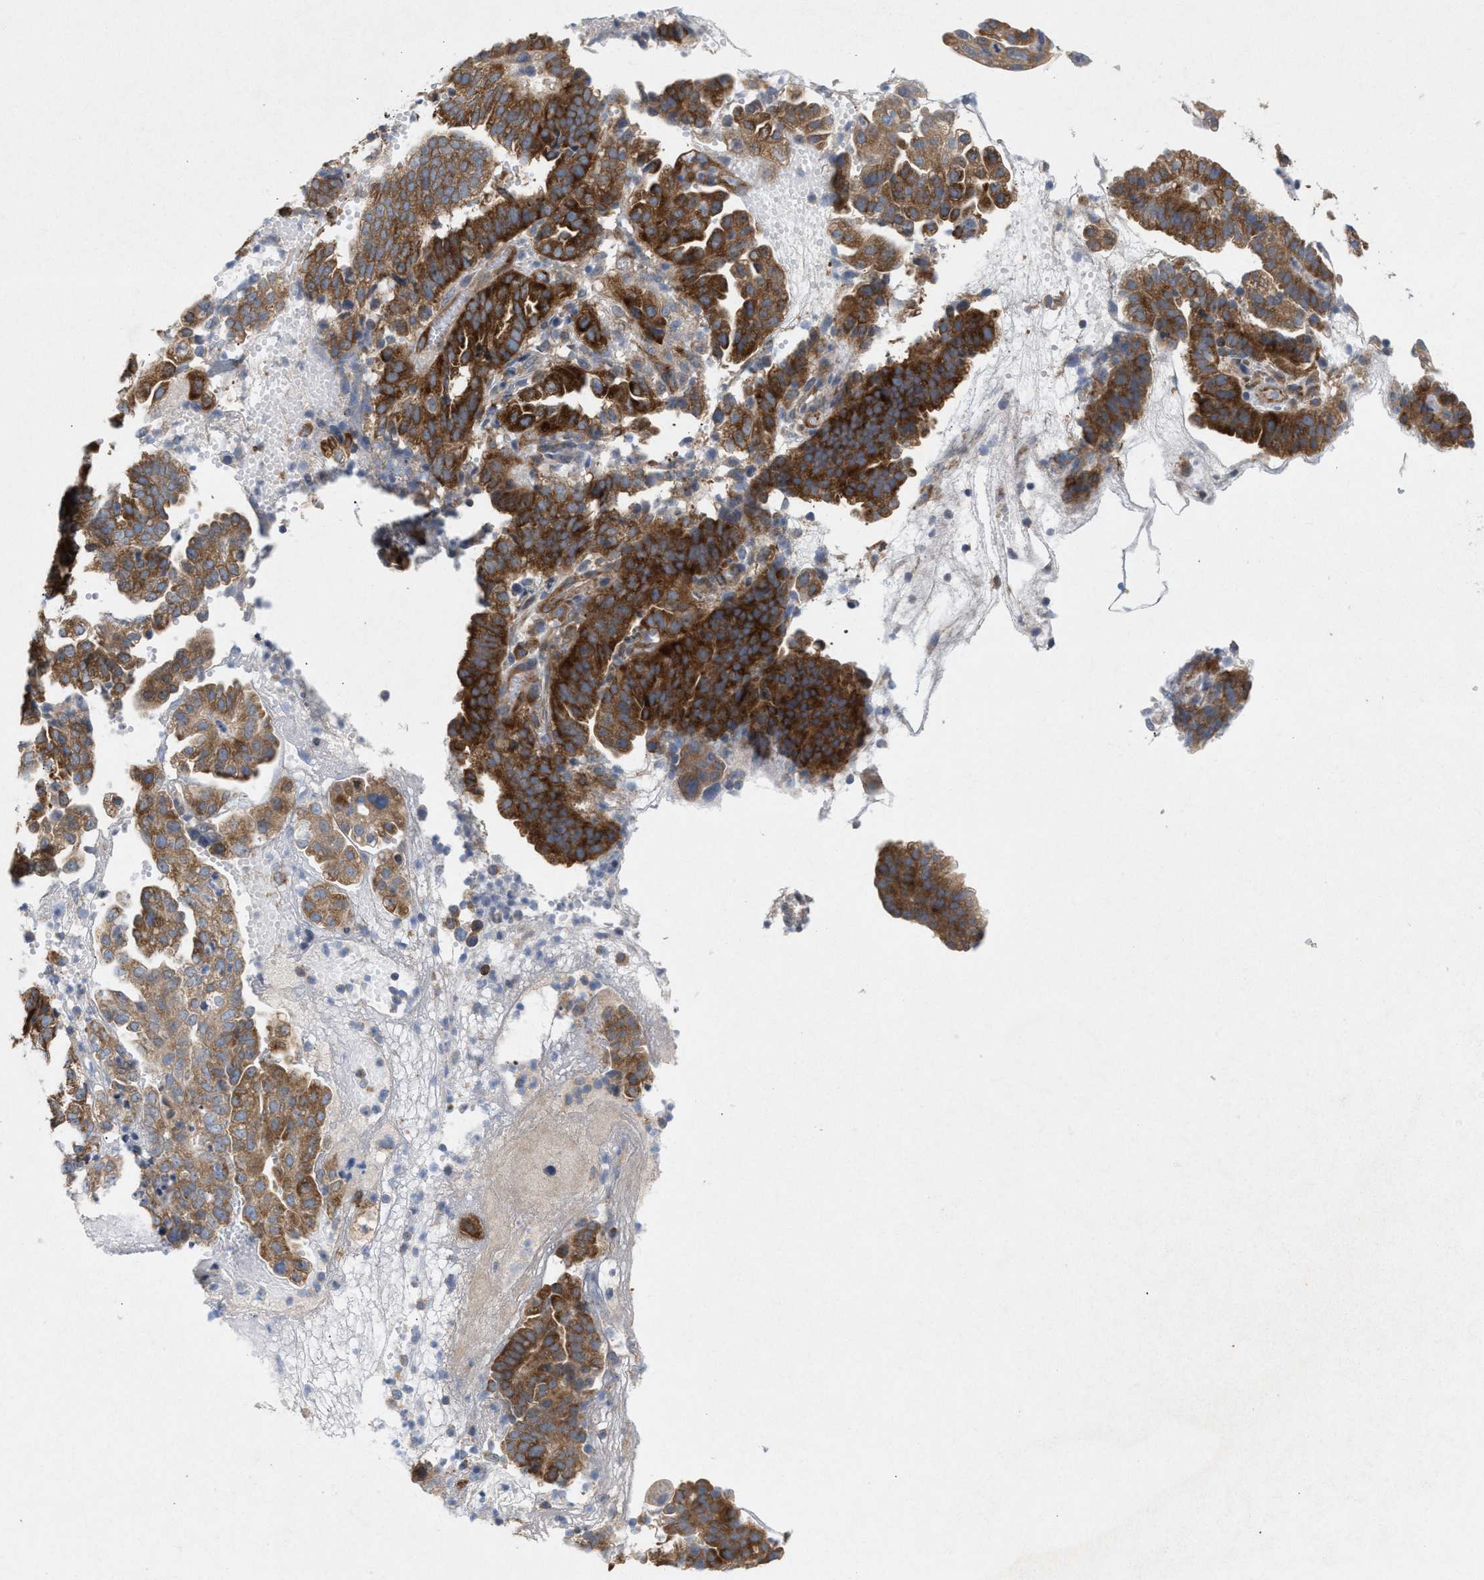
{"staining": {"intensity": "strong", "quantity": ">75%", "location": "cytoplasmic/membranous"}, "tissue": "endometrial cancer", "cell_type": "Tumor cells", "image_type": "cancer", "snomed": [{"axis": "morphology", "description": "Adenocarcinoma, NOS"}, {"axis": "topography", "description": "Endometrium"}], "caption": "Endometrial adenocarcinoma stained with a brown dye reveals strong cytoplasmic/membranous positive staining in approximately >75% of tumor cells.", "gene": "UBAP2", "patient": {"sex": "female", "age": 51}}